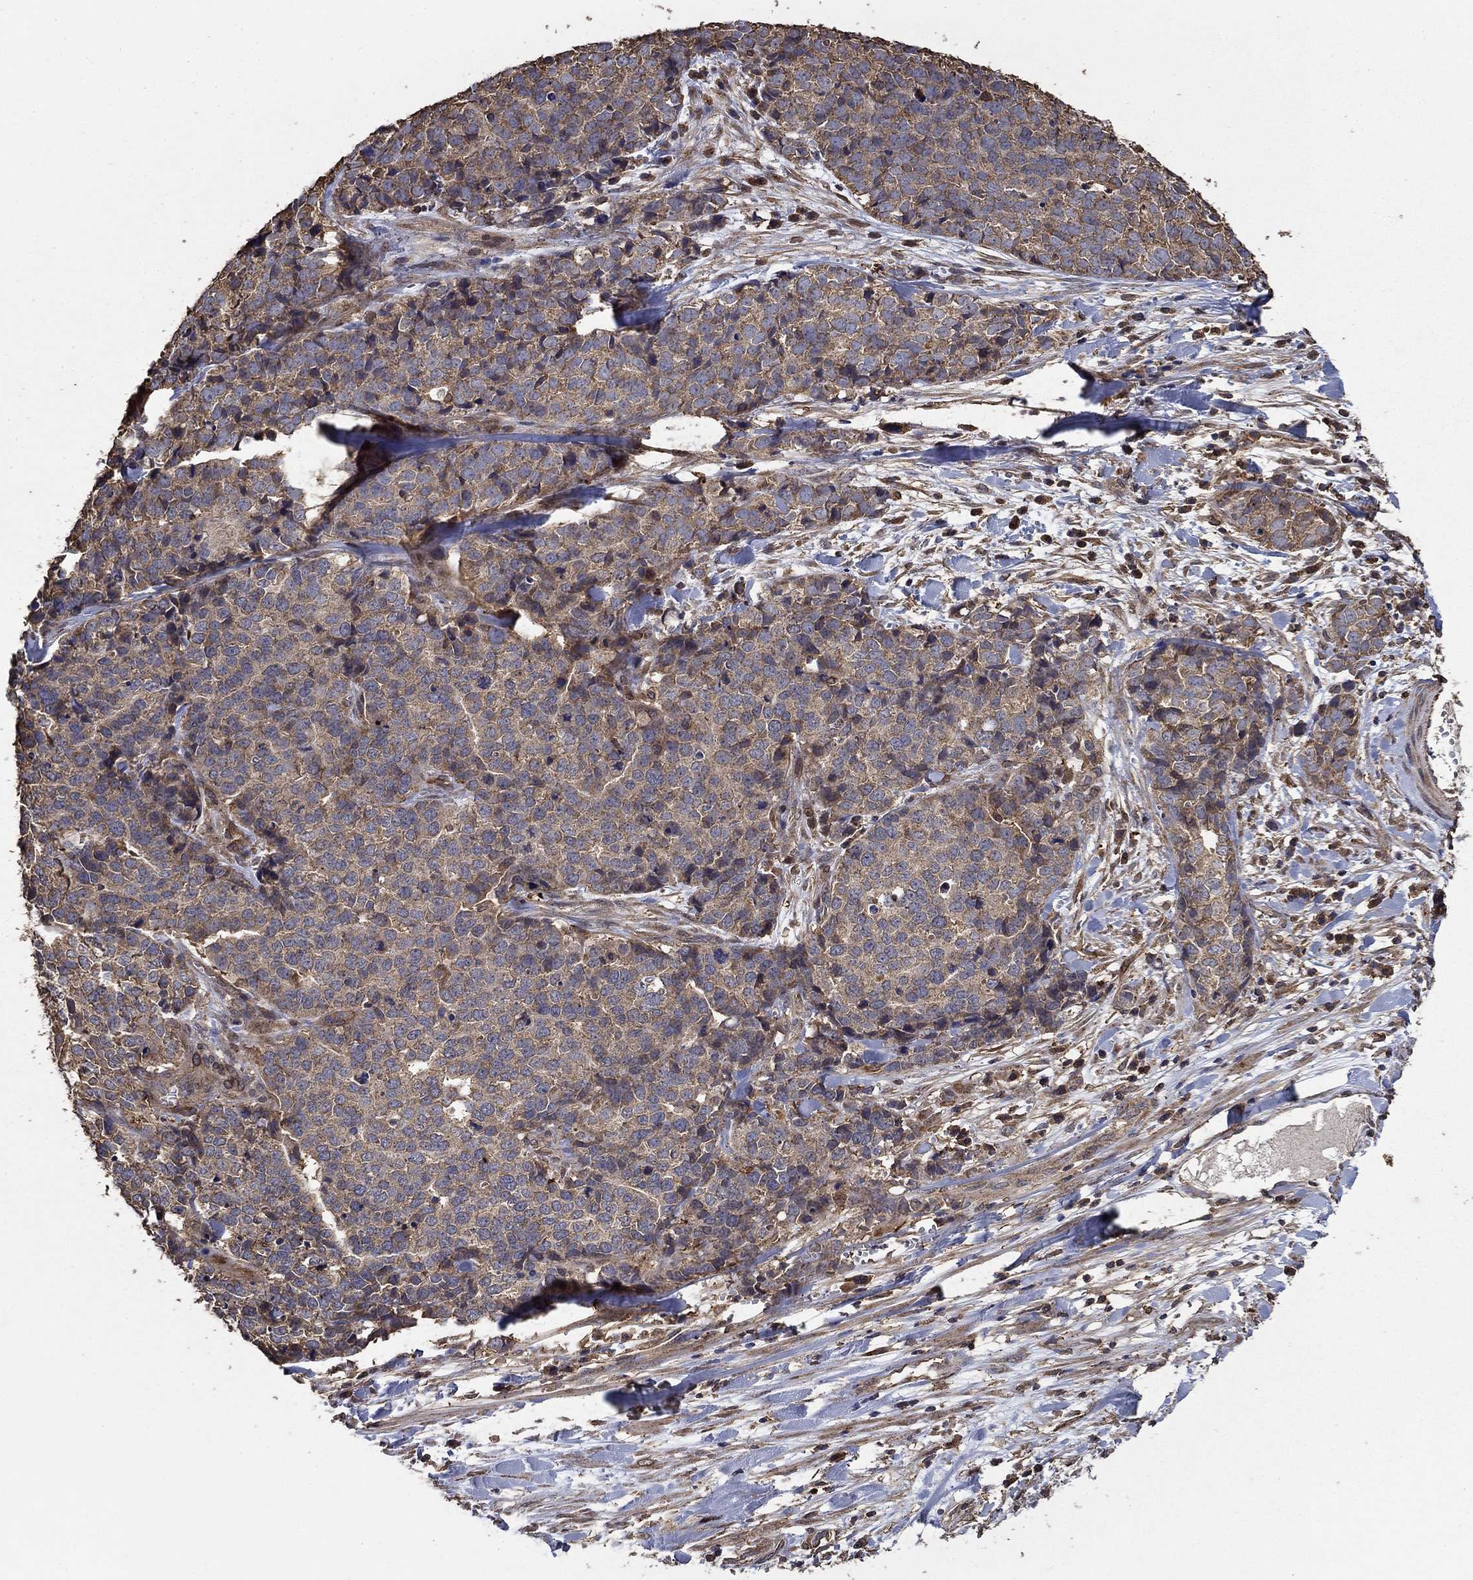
{"staining": {"intensity": "negative", "quantity": "none", "location": "none"}, "tissue": "ovarian cancer", "cell_type": "Tumor cells", "image_type": "cancer", "snomed": [{"axis": "morphology", "description": "Carcinoma, endometroid"}, {"axis": "topography", "description": "Ovary"}], "caption": "IHC image of neoplastic tissue: human ovarian endometroid carcinoma stained with DAB reveals no significant protein positivity in tumor cells.", "gene": "IFRD1", "patient": {"sex": "female", "age": 65}}